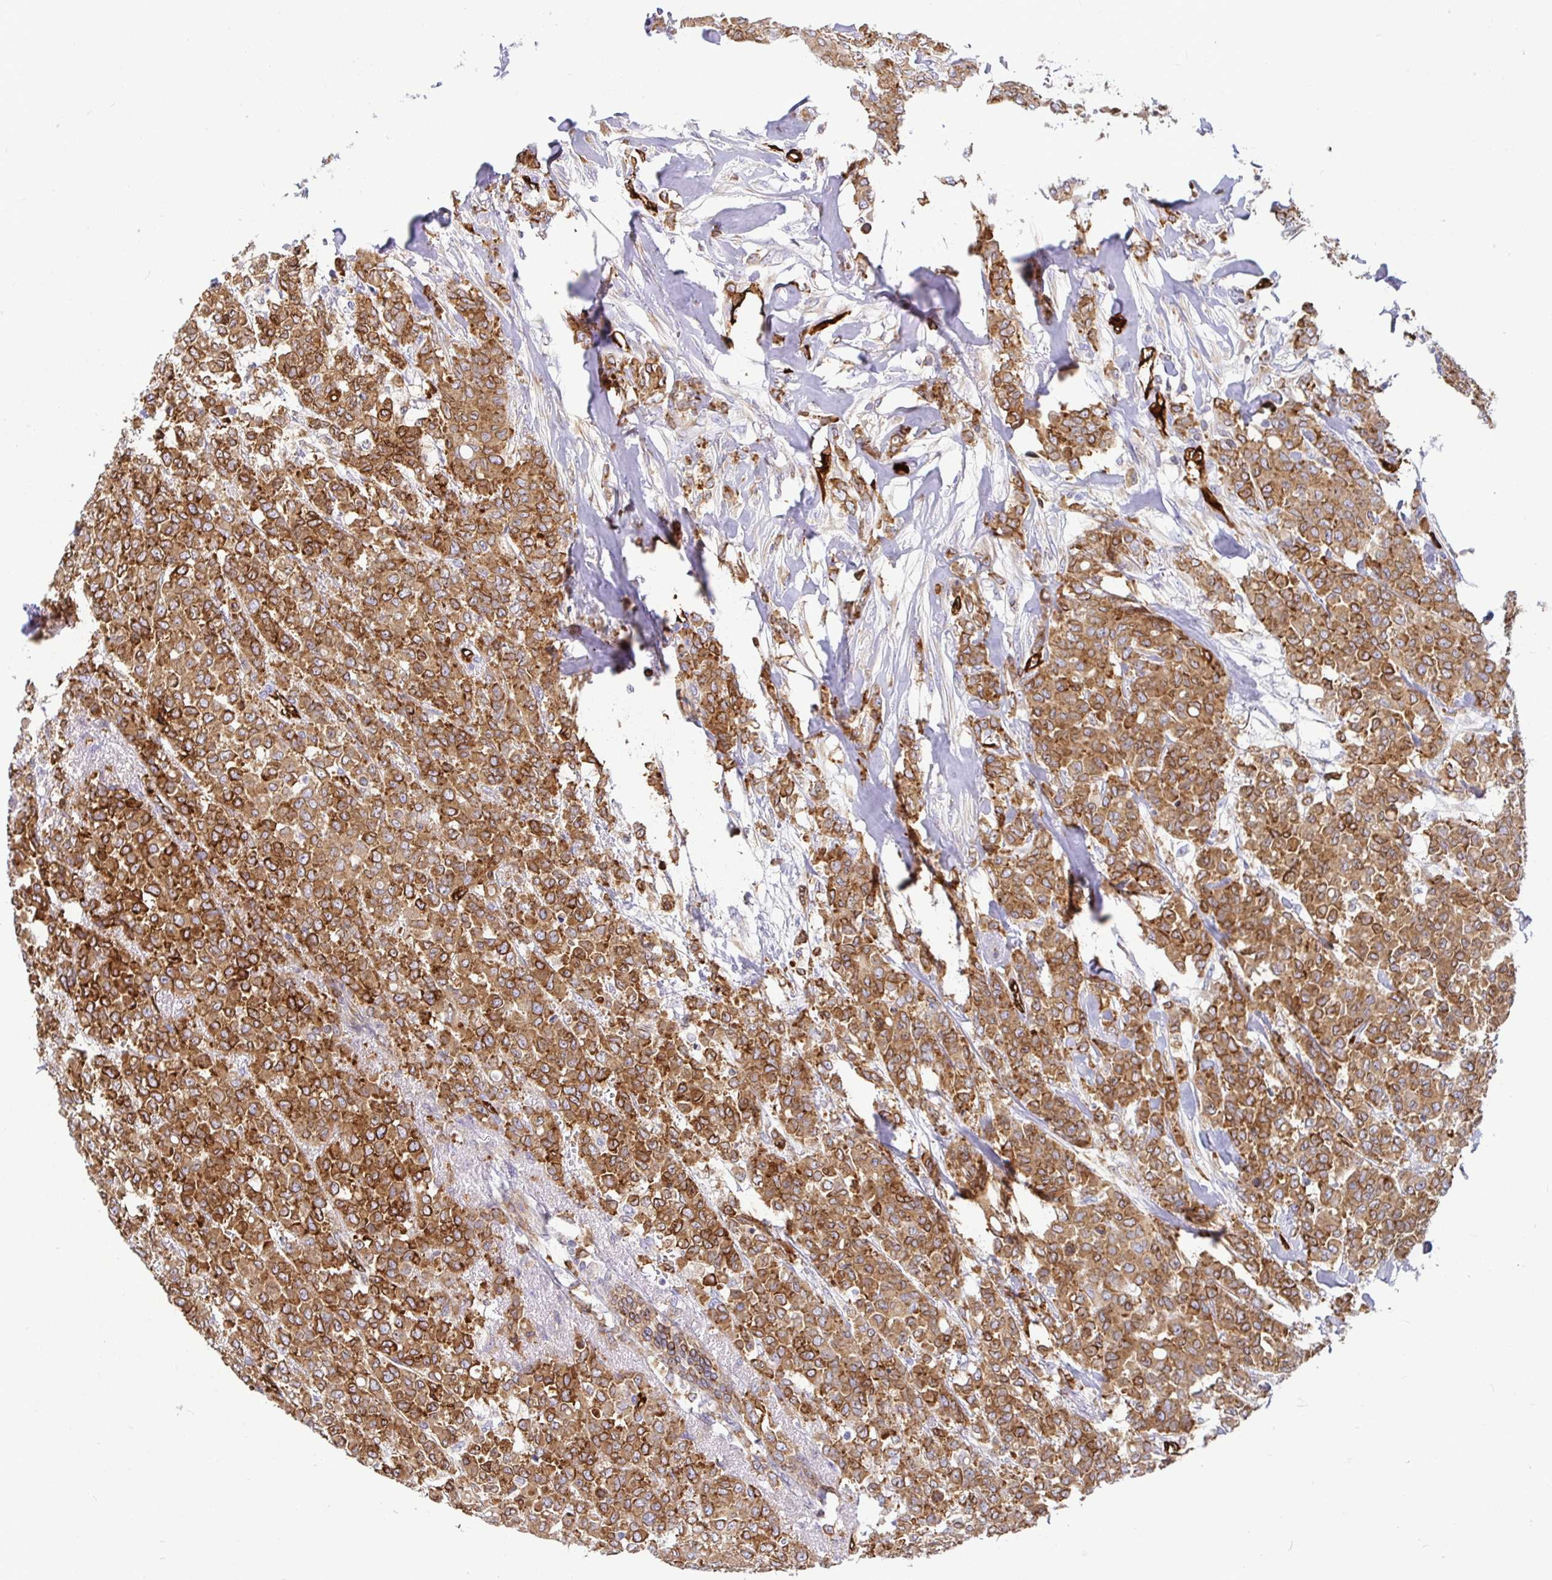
{"staining": {"intensity": "moderate", "quantity": ">75%", "location": "cytoplasmic/membranous"}, "tissue": "breast cancer", "cell_type": "Tumor cells", "image_type": "cancer", "snomed": [{"axis": "morphology", "description": "Lobular carcinoma"}, {"axis": "topography", "description": "Breast"}], "caption": "Breast lobular carcinoma stained for a protein reveals moderate cytoplasmic/membranous positivity in tumor cells.", "gene": "TP53I11", "patient": {"sex": "female", "age": 91}}